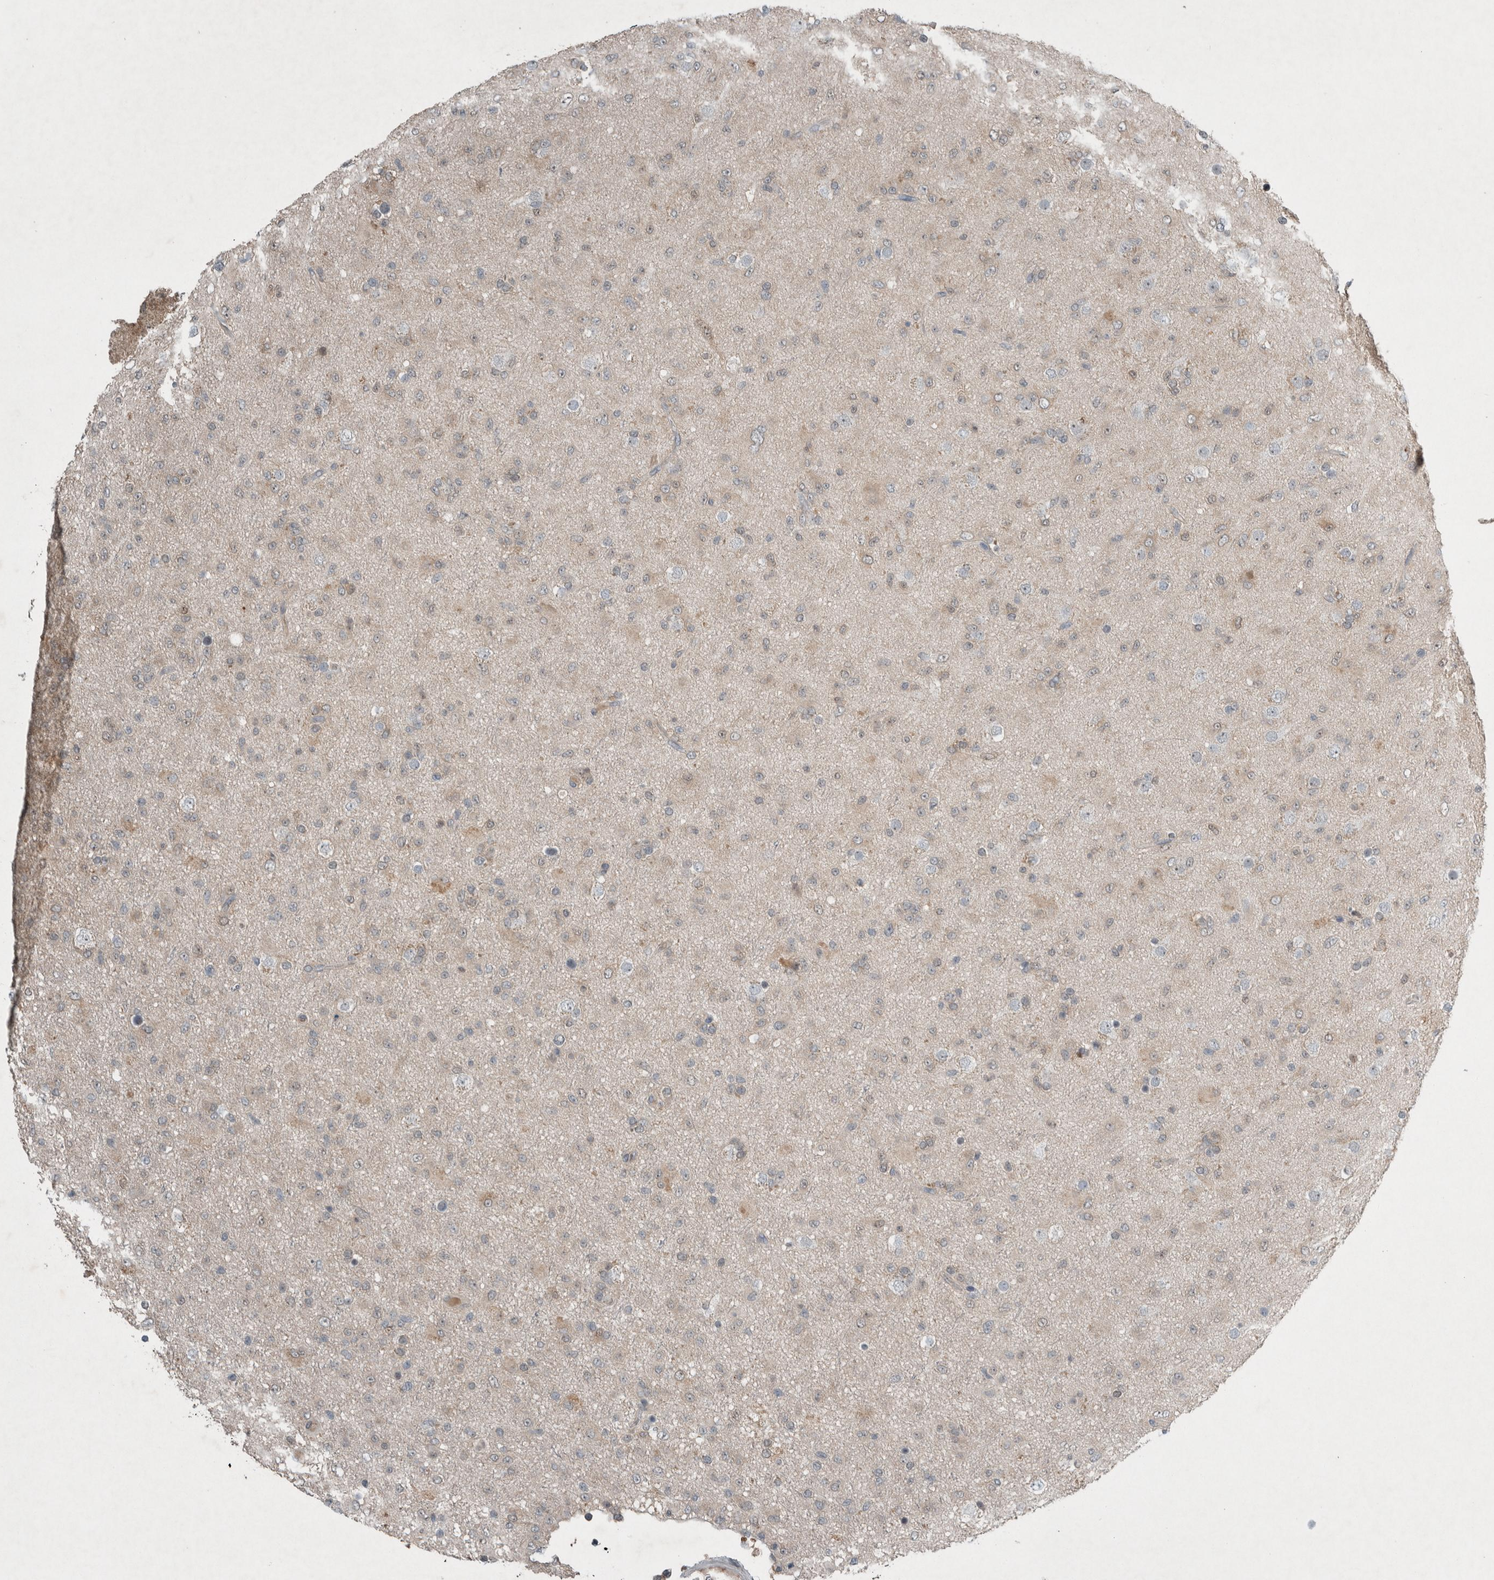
{"staining": {"intensity": "negative", "quantity": "none", "location": "none"}, "tissue": "glioma", "cell_type": "Tumor cells", "image_type": "cancer", "snomed": [{"axis": "morphology", "description": "Glioma, malignant, Low grade"}, {"axis": "topography", "description": "Brain"}], "caption": "Malignant low-grade glioma was stained to show a protein in brown. There is no significant expression in tumor cells. Brightfield microscopy of immunohistochemistry stained with DAB (3,3'-diaminobenzidine) (brown) and hematoxylin (blue), captured at high magnification.", "gene": "RALGDS", "patient": {"sex": "male", "age": 65}}